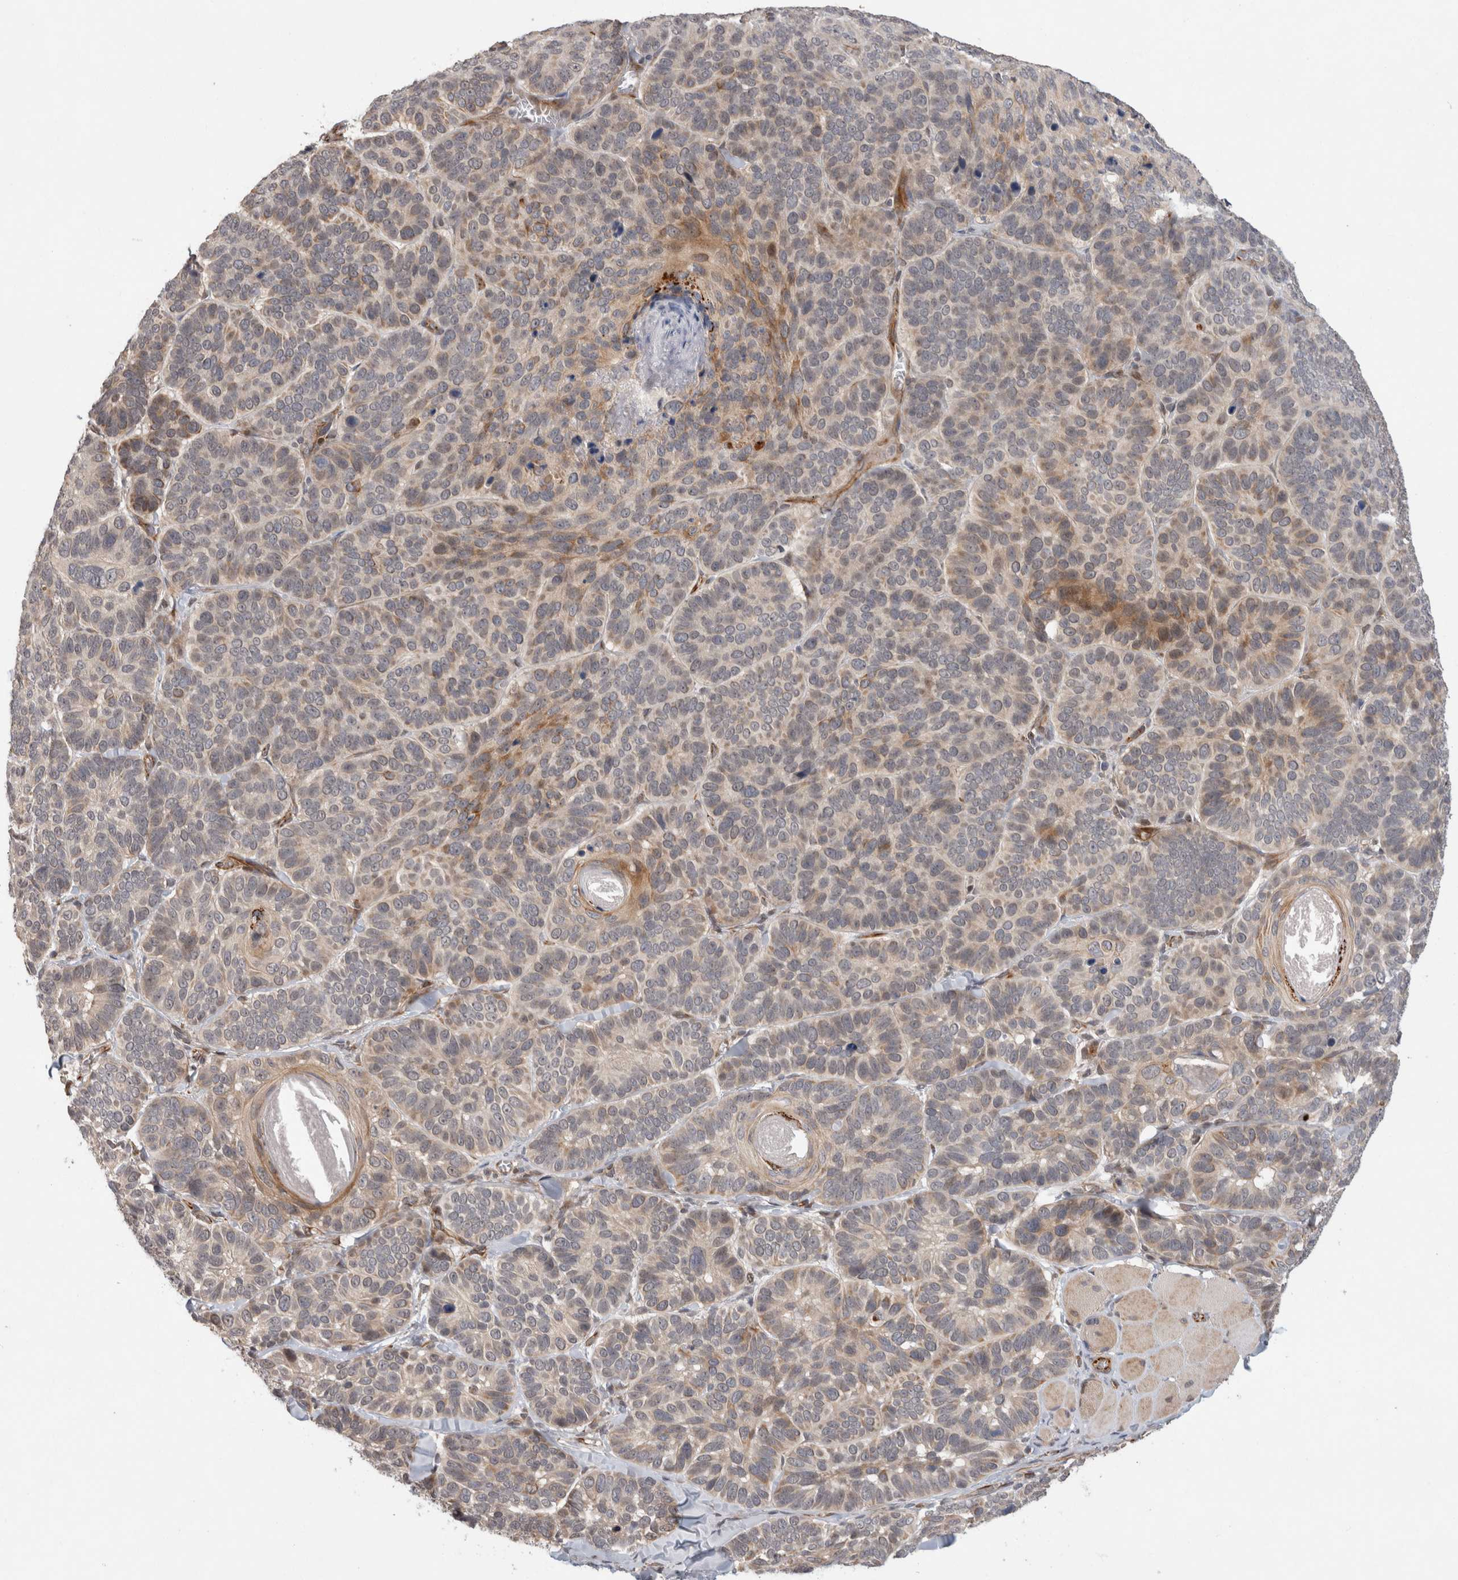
{"staining": {"intensity": "moderate", "quantity": "<25%", "location": "cytoplasmic/membranous"}, "tissue": "skin cancer", "cell_type": "Tumor cells", "image_type": "cancer", "snomed": [{"axis": "morphology", "description": "Basal cell carcinoma"}, {"axis": "topography", "description": "Skin"}], "caption": "Skin basal cell carcinoma tissue shows moderate cytoplasmic/membranous positivity in approximately <25% of tumor cells, visualized by immunohistochemistry.", "gene": "CRISPLD1", "patient": {"sex": "male", "age": 62}}